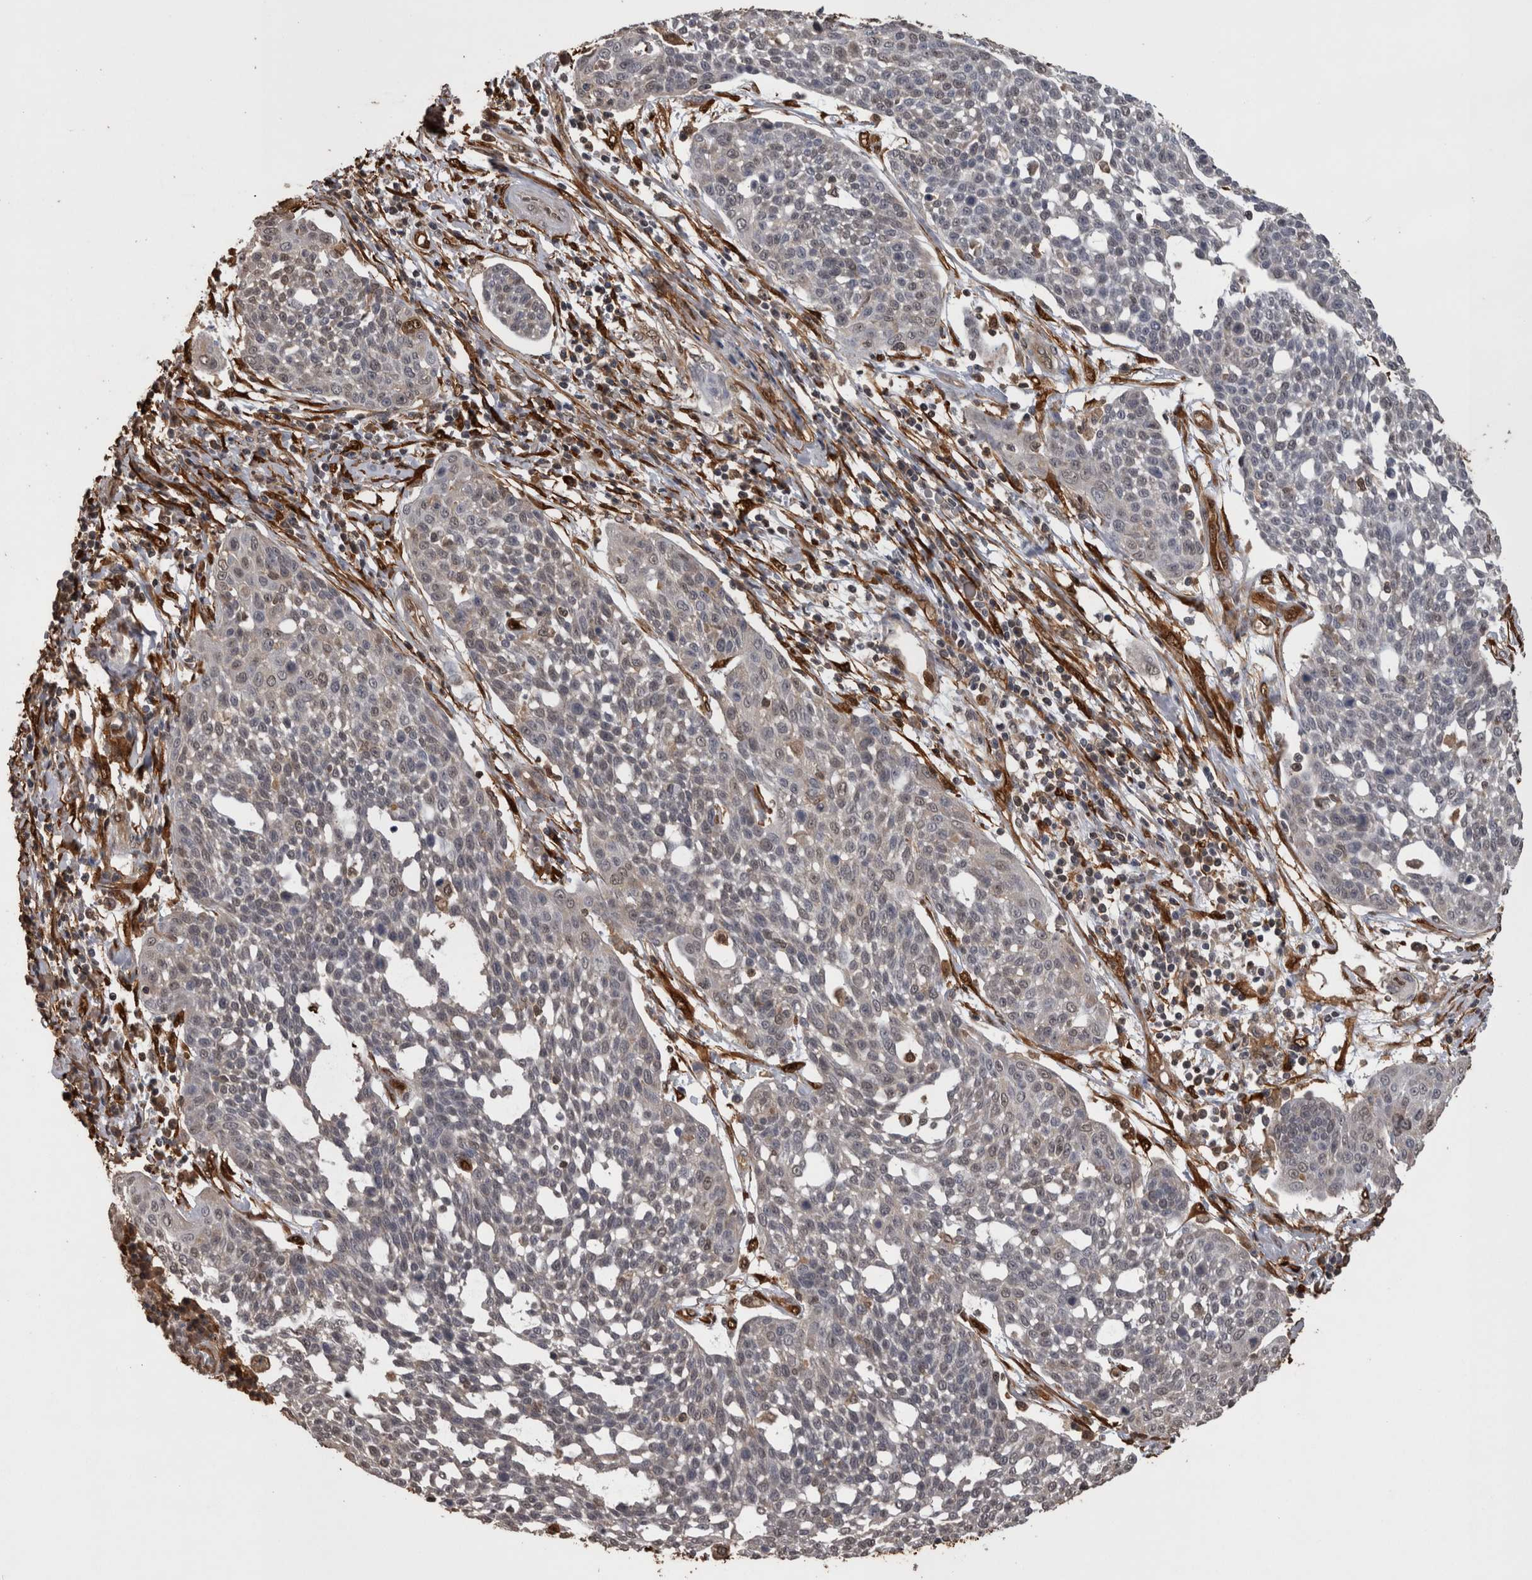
{"staining": {"intensity": "negative", "quantity": "none", "location": "none"}, "tissue": "cervical cancer", "cell_type": "Tumor cells", "image_type": "cancer", "snomed": [{"axis": "morphology", "description": "Squamous cell carcinoma, NOS"}, {"axis": "topography", "description": "Cervix"}], "caption": "IHC micrograph of cervical cancer (squamous cell carcinoma) stained for a protein (brown), which demonstrates no expression in tumor cells.", "gene": "LXN", "patient": {"sex": "female", "age": 34}}